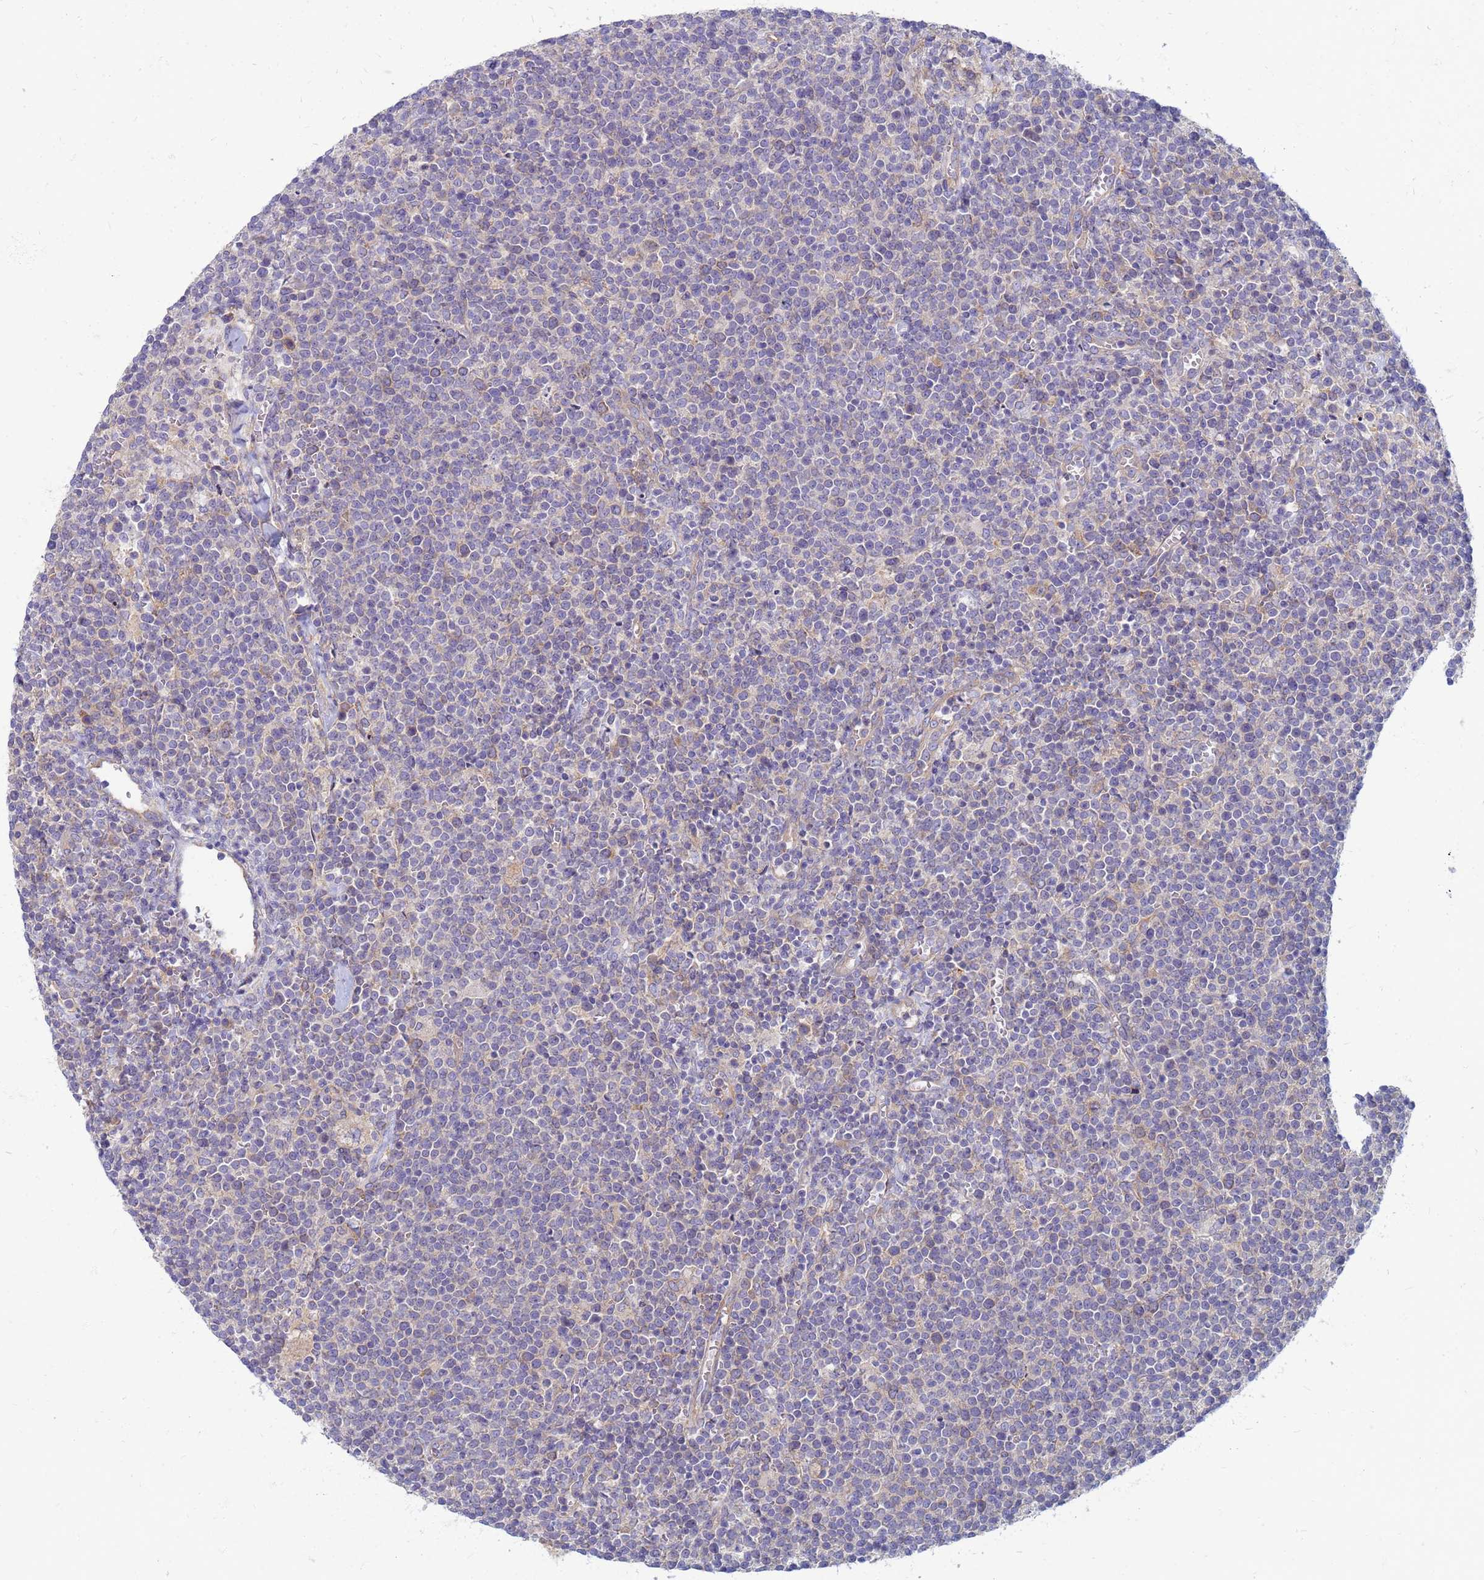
{"staining": {"intensity": "negative", "quantity": "none", "location": "none"}, "tissue": "lymphoma", "cell_type": "Tumor cells", "image_type": "cancer", "snomed": [{"axis": "morphology", "description": "Malignant lymphoma, non-Hodgkin's type, High grade"}, {"axis": "topography", "description": "Lymph node"}], "caption": "The photomicrograph displays no significant expression in tumor cells of high-grade malignant lymphoma, non-Hodgkin's type.", "gene": "EEA1", "patient": {"sex": "male", "age": 61}}